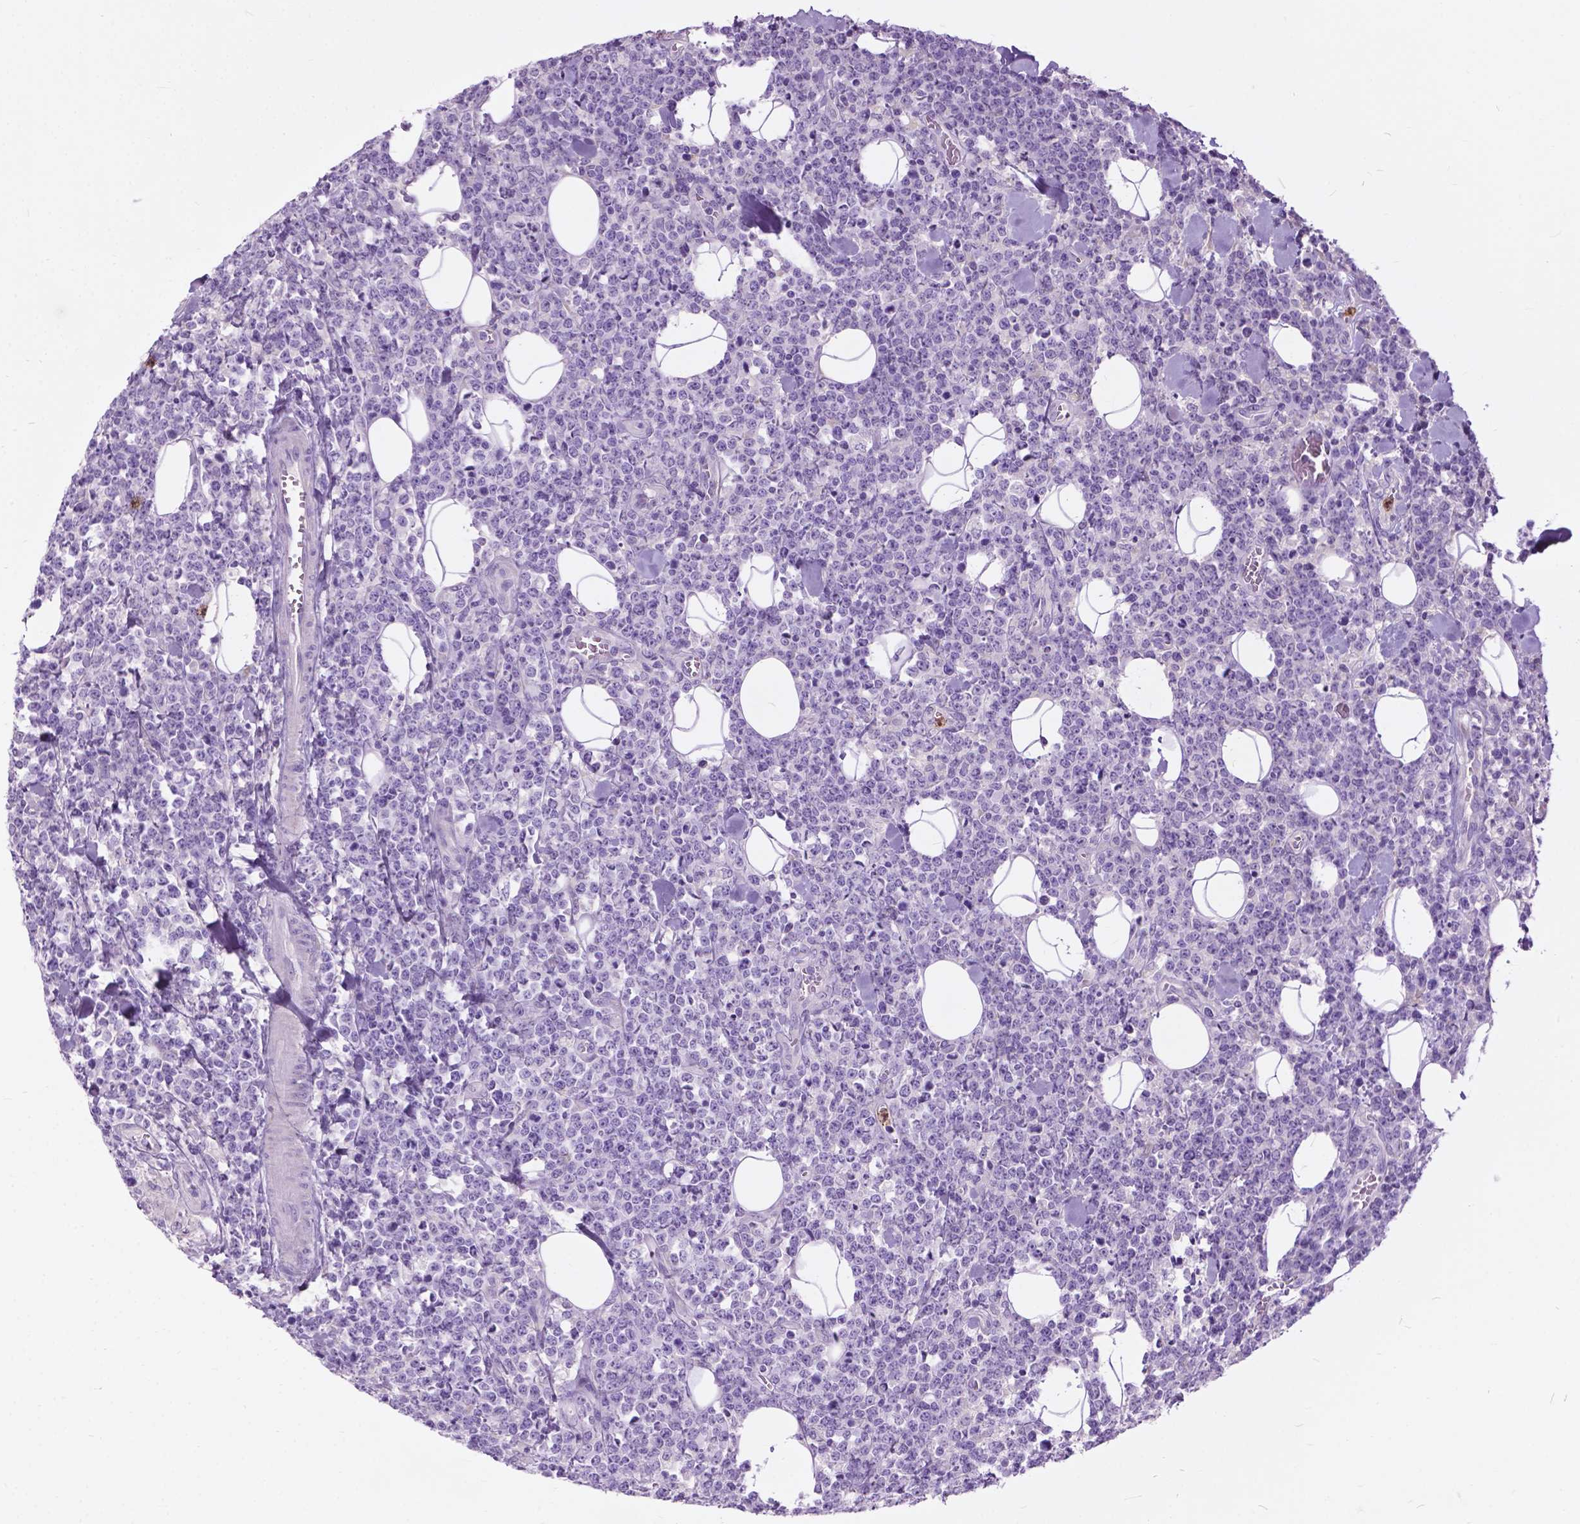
{"staining": {"intensity": "negative", "quantity": "none", "location": "none"}, "tissue": "lymphoma", "cell_type": "Tumor cells", "image_type": "cancer", "snomed": [{"axis": "morphology", "description": "Malignant lymphoma, non-Hodgkin's type, High grade"}, {"axis": "topography", "description": "Small intestine"}], "caption": "This is an immunohistochemistry image of lymphoma. There is no expression in tumor cells.", "gene": "PRR35", "patient": {"sex": "female", "age": 56}}